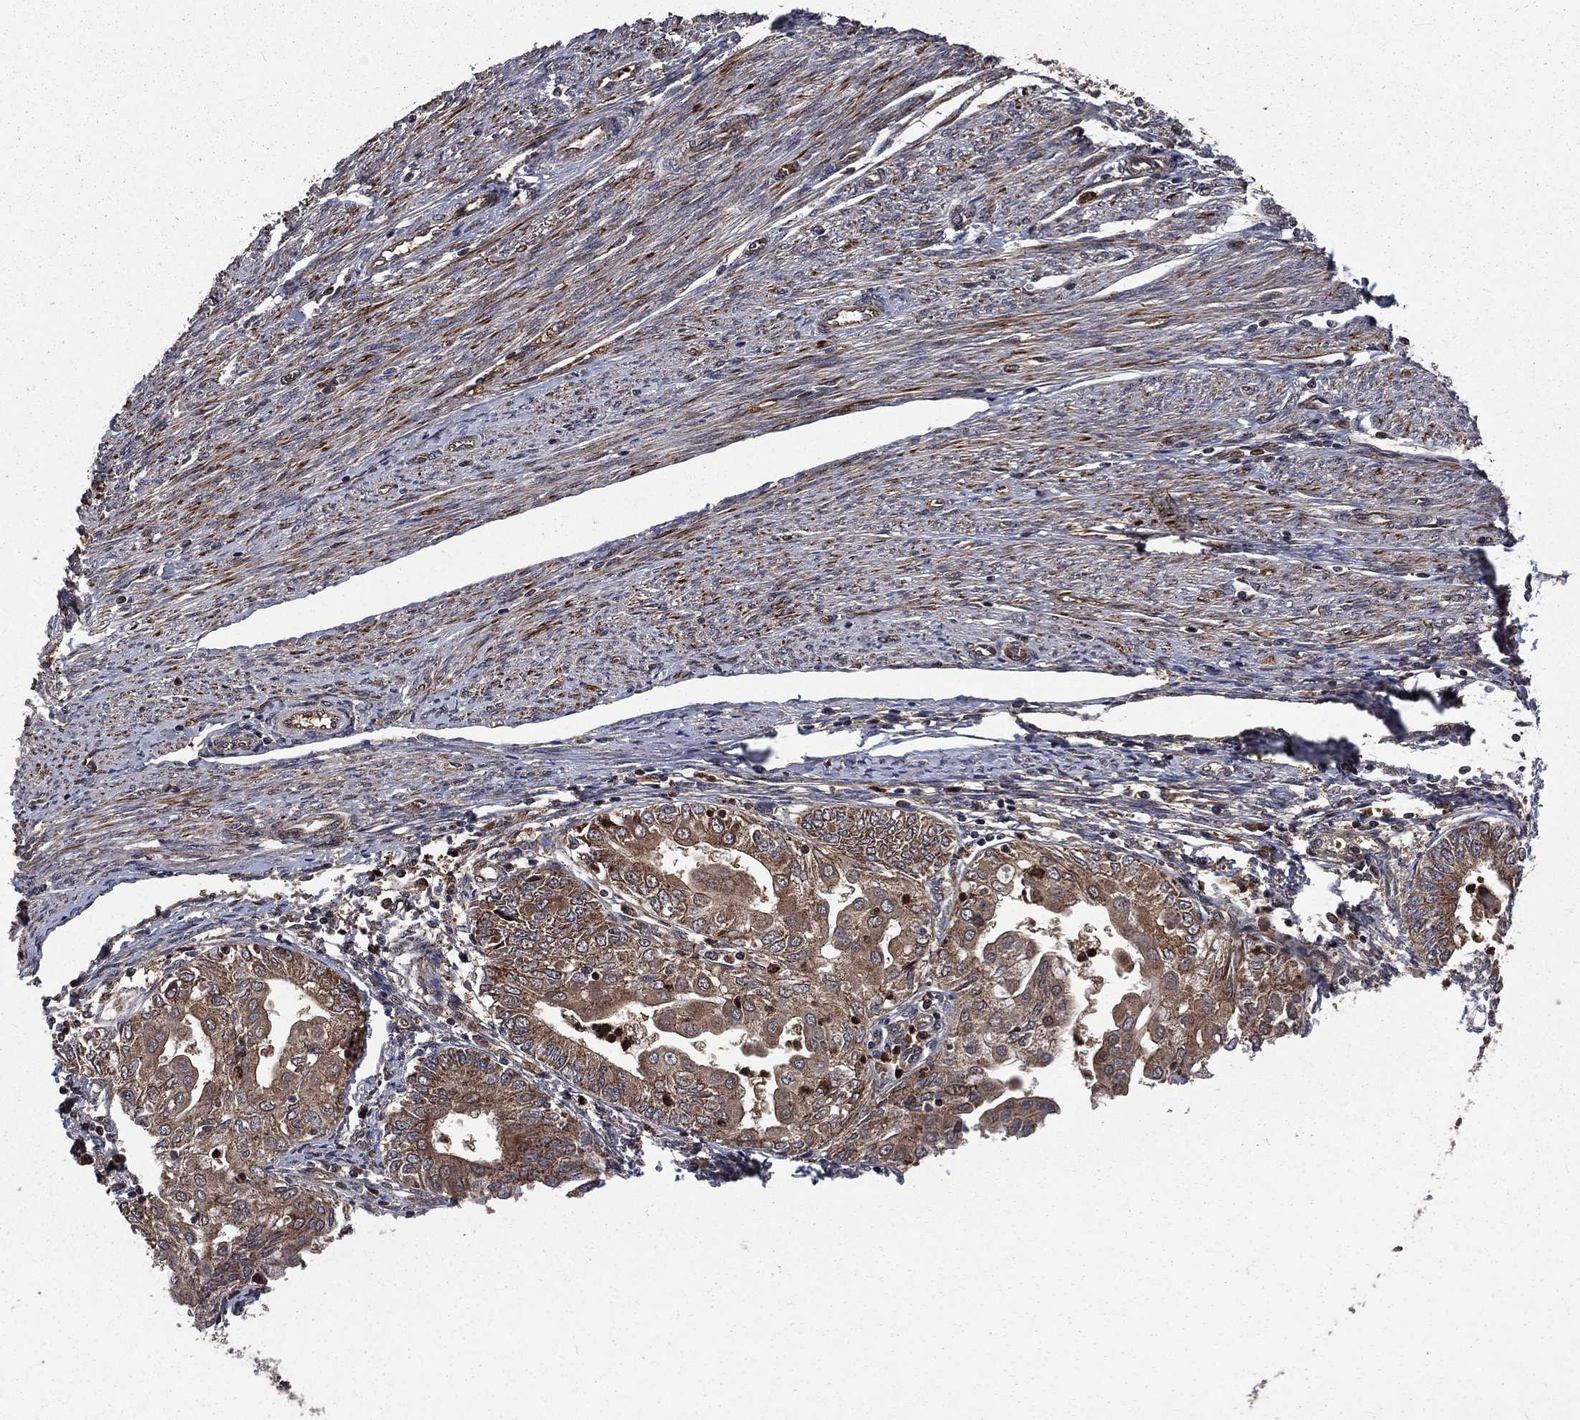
{"staining": {"intensity": "weak", "quantity": ">75%", "location": "cytoplasmic/membranous"}, "tissue": "endometrial cancer", "cell_type": "Tumor cells", "image_type": "cancer", "snomed": [{"axis": "morphology", "description": "Adenocarcinoma, NOS"}, {"axis": "topography", "description": "Endometrium"}], "caption": "DAB immunohistochemical staining of endometrial cancer (adenocarcinoma) exhibits weak cytoplasmic/membranous protein staining in approximately >75% of tumor cells. Nuclei are stained in blue.", "gene": "LENG8", "patient": {"sex": "female", "age": 68}}